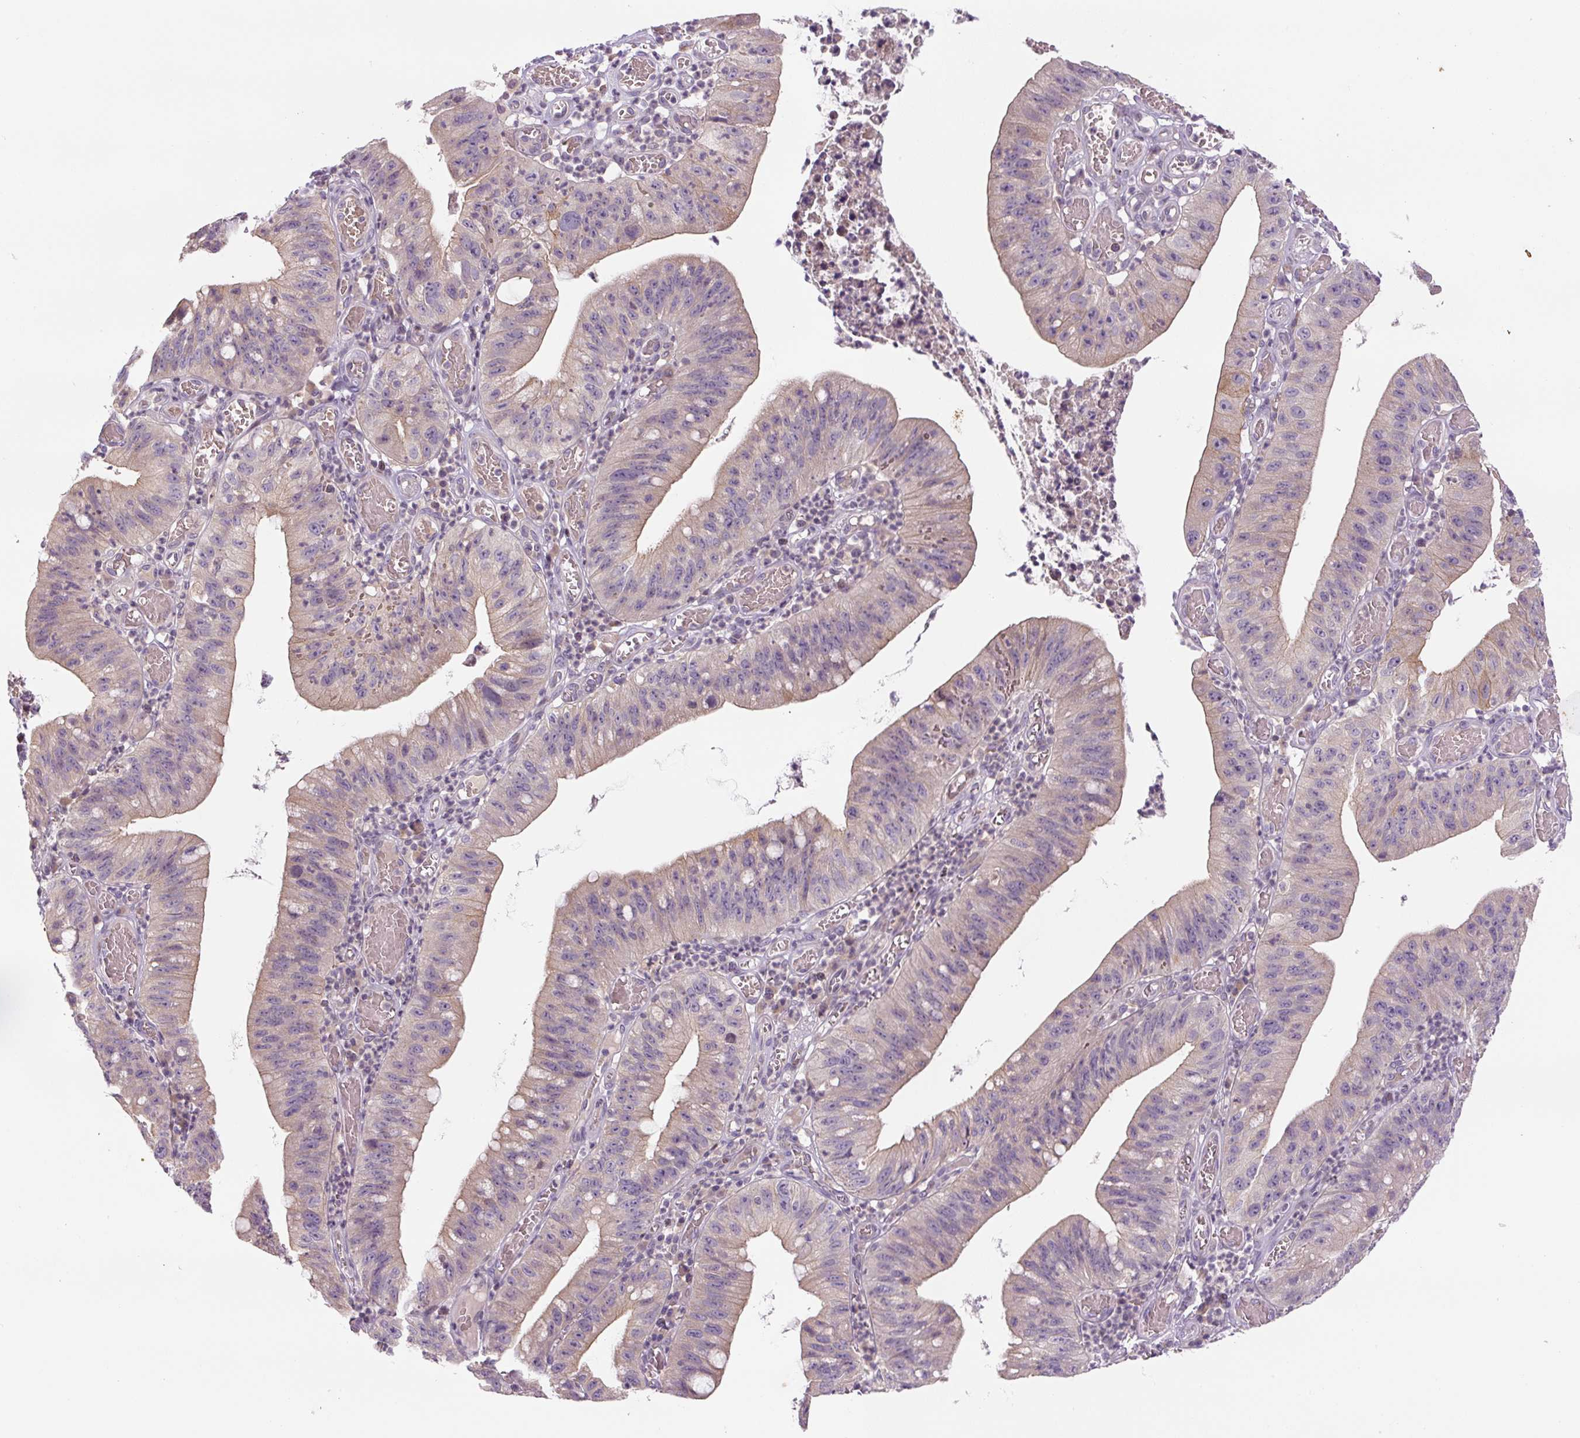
{"staining": {"intensity": "weak", "quantity": "<25%", "location": "cytoplasmic/membranous"}, "tissue": "stomach cancer", "cell_type": "Tumor cells", "image_type": "cancer", "snomed": [{"axis": "morphology", "description": "Adenocarcinoma, NOS"}, {"axis": "topography", "description": "Stomach"}], "caption": "There is no significant expression in tumor cells of stomach cancer.", "gene": "YIF1B", "patient": {"sex": "male", "age": 59}}